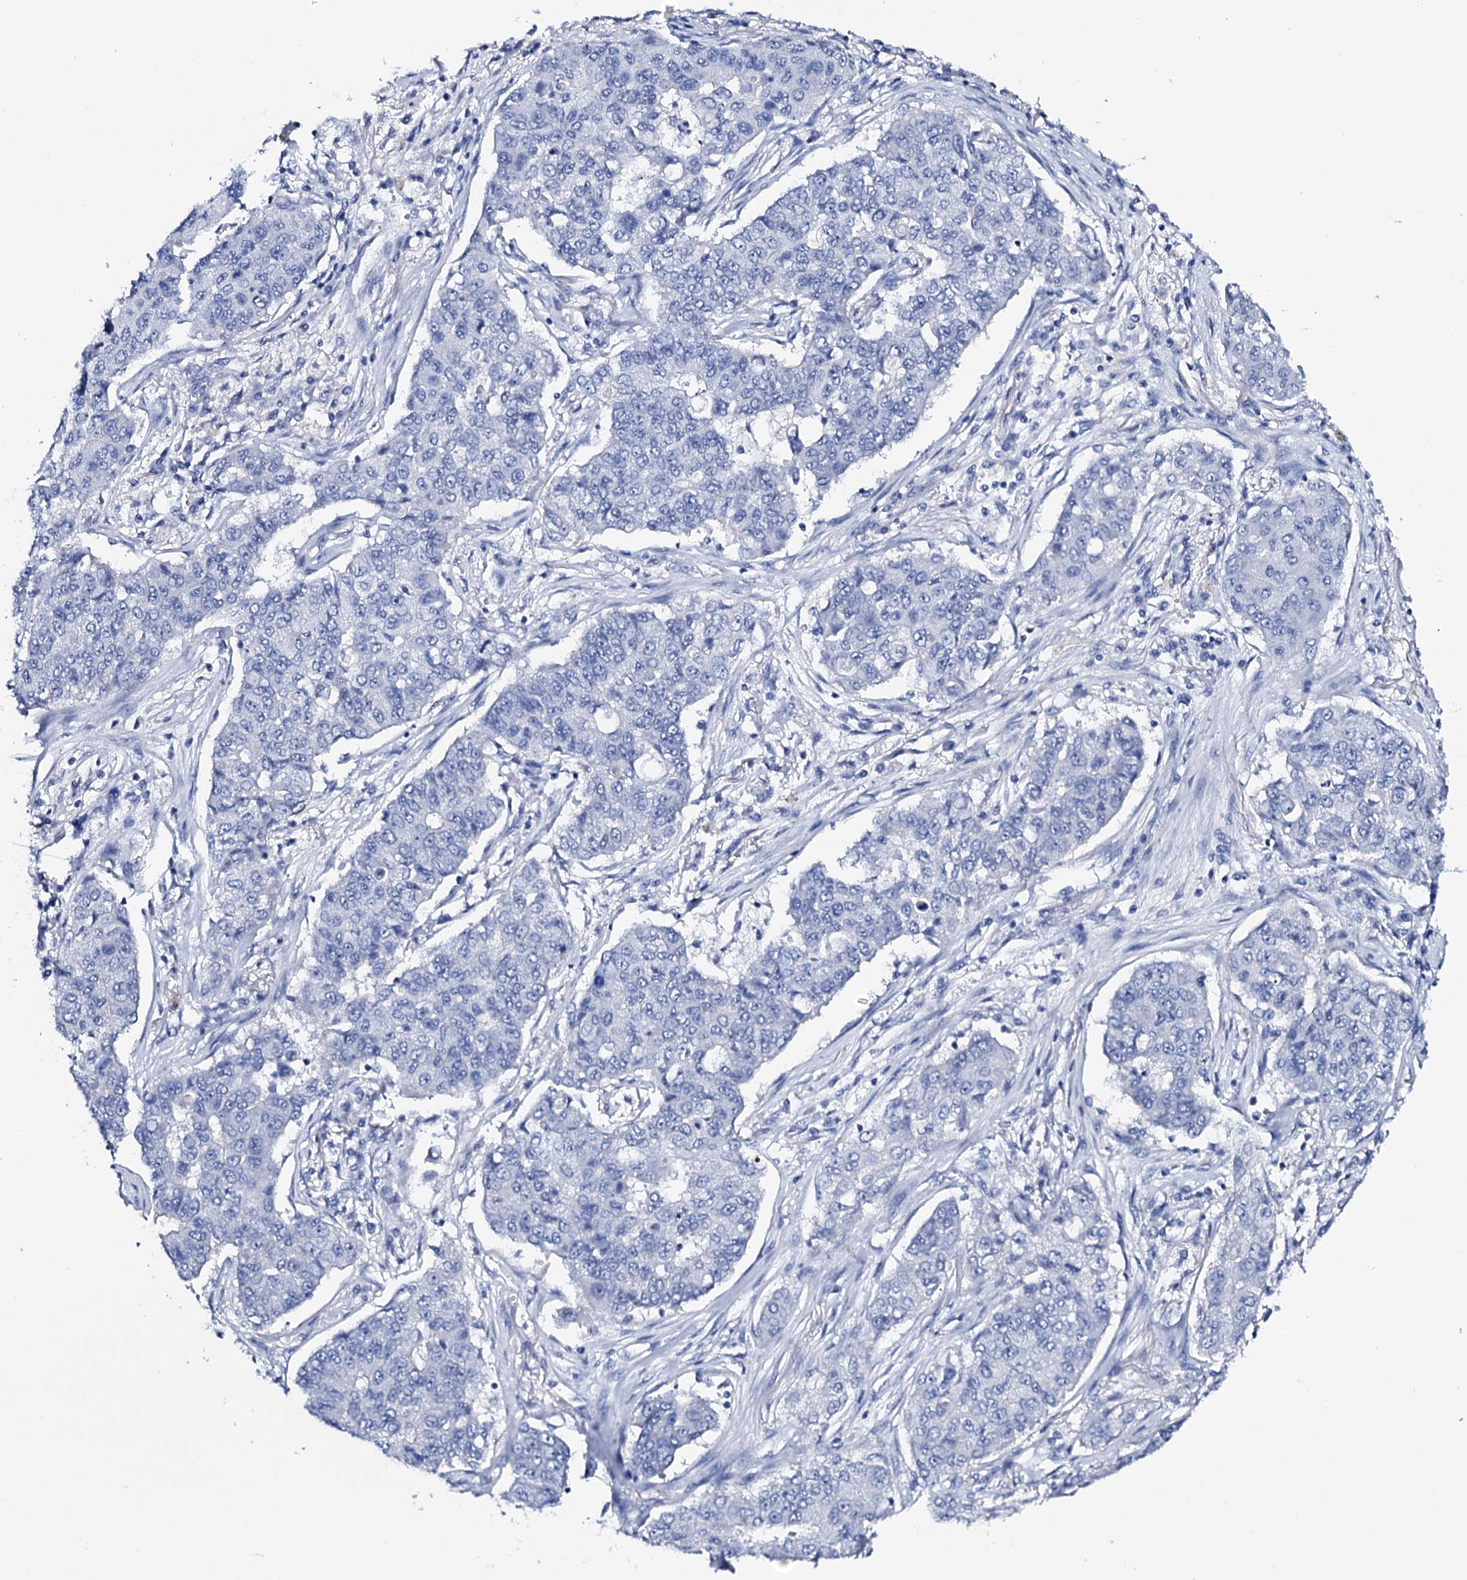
{"staining": {"intensity": "negative", "quantity": "none", "location": "none"}, "tissue": "lung cancer", "cell_type": "Tumor cells", "image_type": "cancer", "snomed": [{"axis": "morphology", "description": "Squamous cell carcinoma, NOS"}, {"axis": "topography", "description": "Lung"}], "caption": "Immunohistochemistry of human lung cancer (squamous cell carcinoma) displays no staining in tumor cells. (DAB IHC visualized using brightfield microscopy, high magnification).", "gene": "GYS2", "patient": {"sex": "male", "age": 74}}